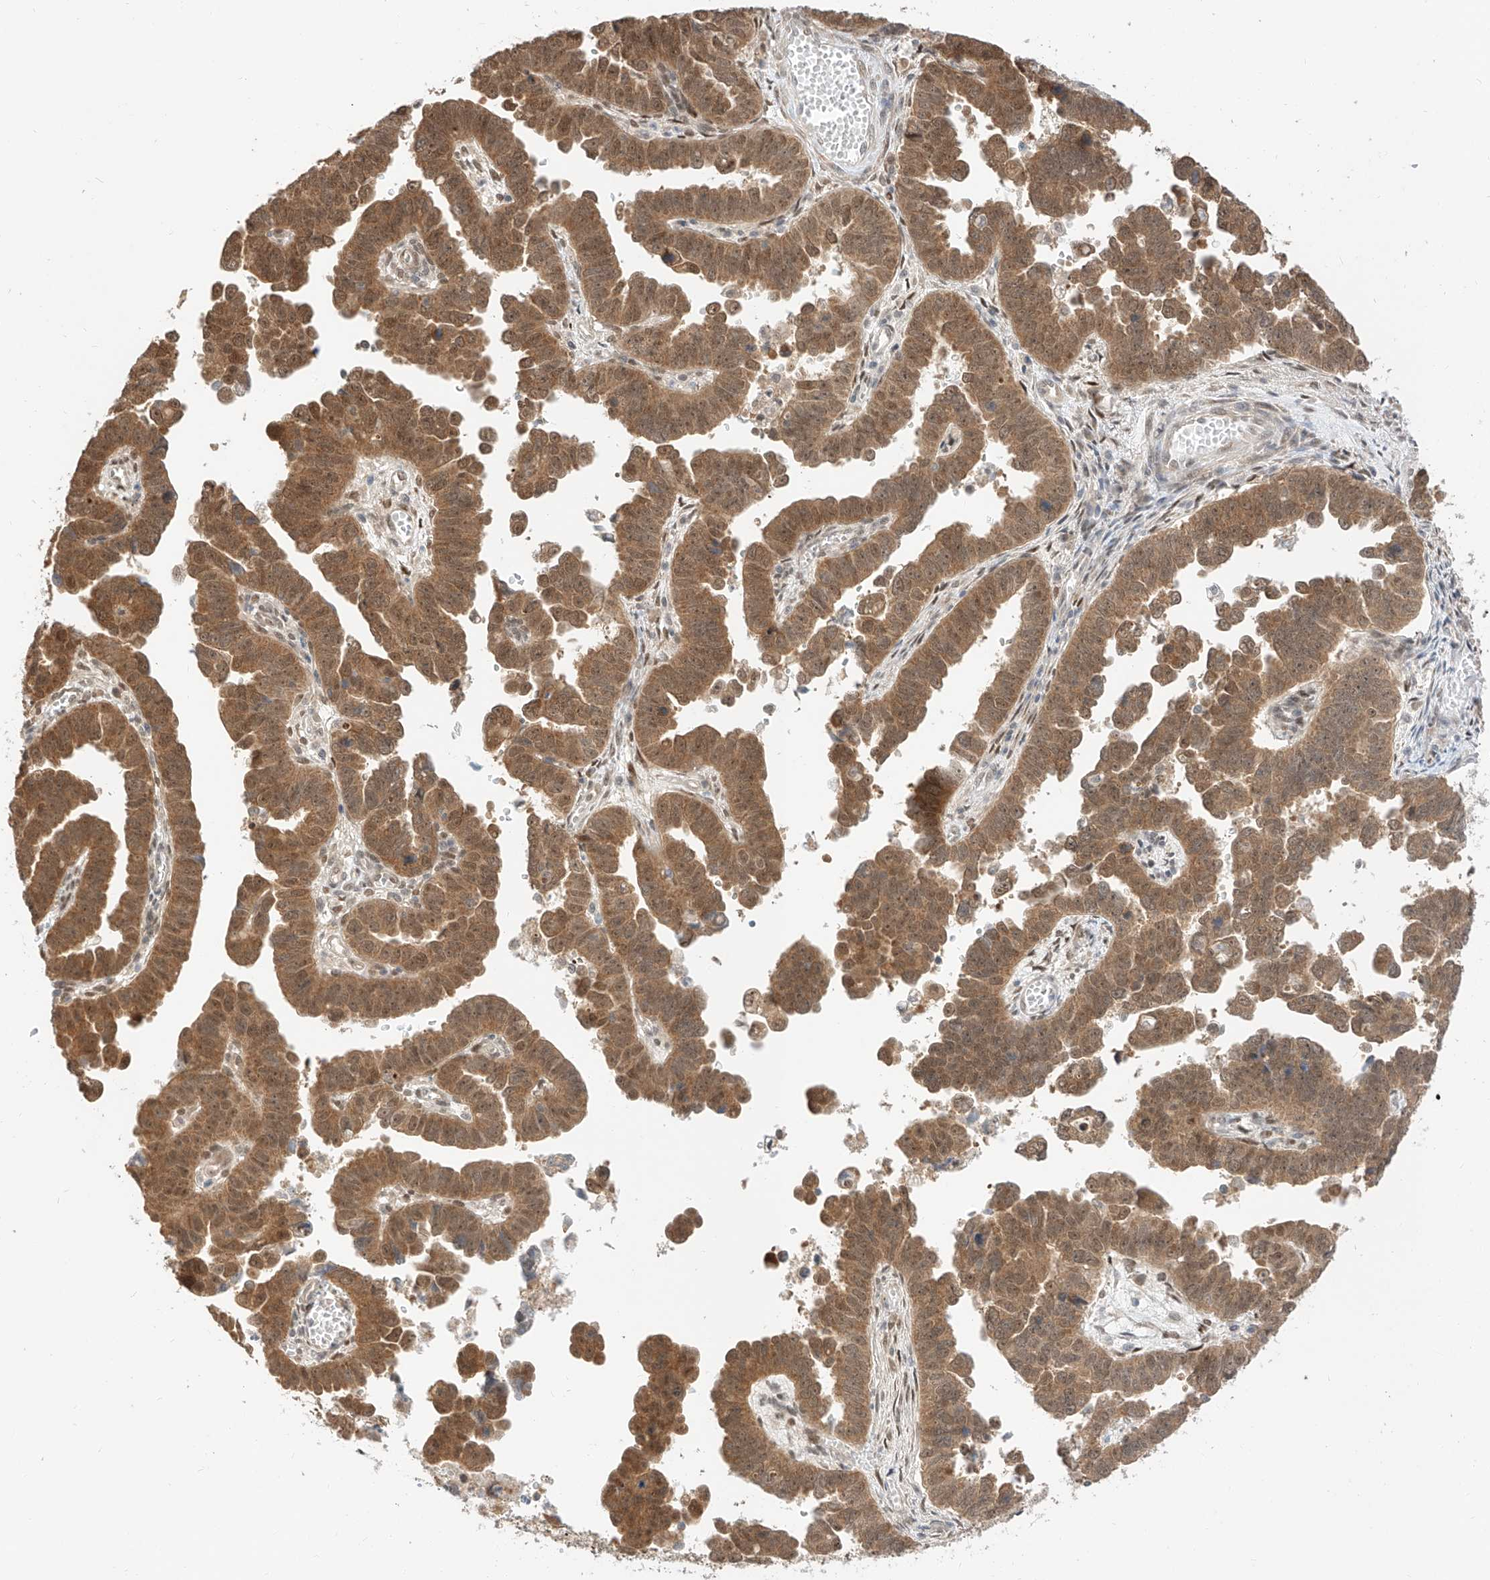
{"staining": {"intensity": "moderate", "quantity": ">75%", "location": "cytoplasmic/membranous,nuclear"}, "tissue": "endometrial cancer", "cell_type": "Tumor cells", "image_type": "cancer", "snomed": [{"axis": "morphology", "description": "Adenocarcinoma, NOS"}, {"axis": "topography", "description": "Endometrium"}], "caption": "This is an image of immunohistochemistry (IHC) staining of endometrial cancer, which shows moderate staining in the cytoplasmic/membranous and nuclear of tumor cells.", "gene": "EIF4H", "patient": {"sex": "female", "age": 75}}